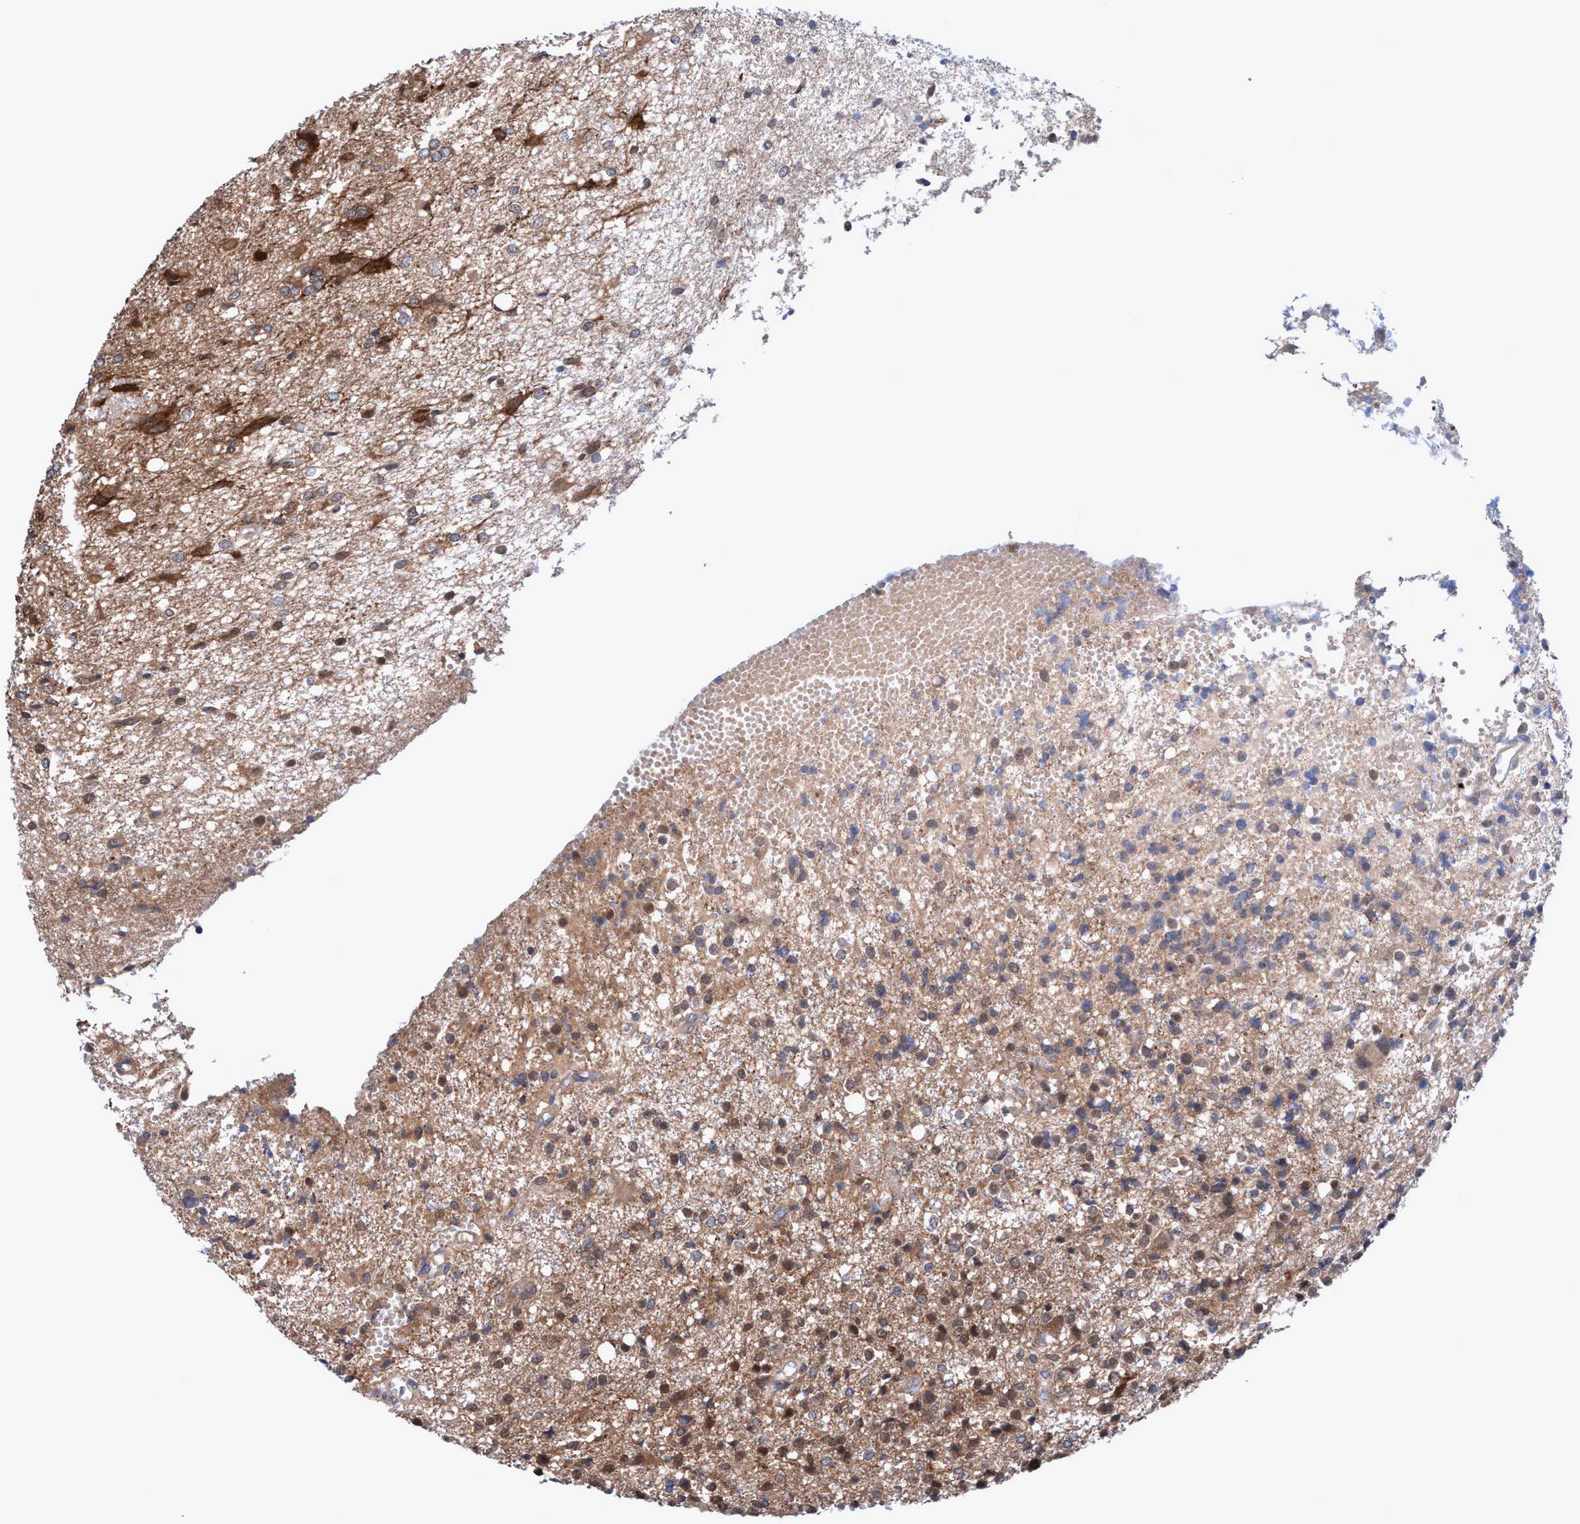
{"staining": {"intensity": "moderate", "quantity": ">75%", "location": "cytoplasmic/membranous"}, "tissue": "glioma", "cell_type": "Tumor cells", "image_type": "cancer", "snomed": [{"axis": "morphology", "description": "Glioma, malignant, High grade"}, {"axis": "topography", "description": "Brain"}], "caption": "This photomicrograph exhibits immunohistochemistry staining of glioma, with medium moderate cytoplasmic/membranous staining in about >75% of tumor cells.", "gene": "GLOD4", "patient": {"sex": "female", "age": 59}}